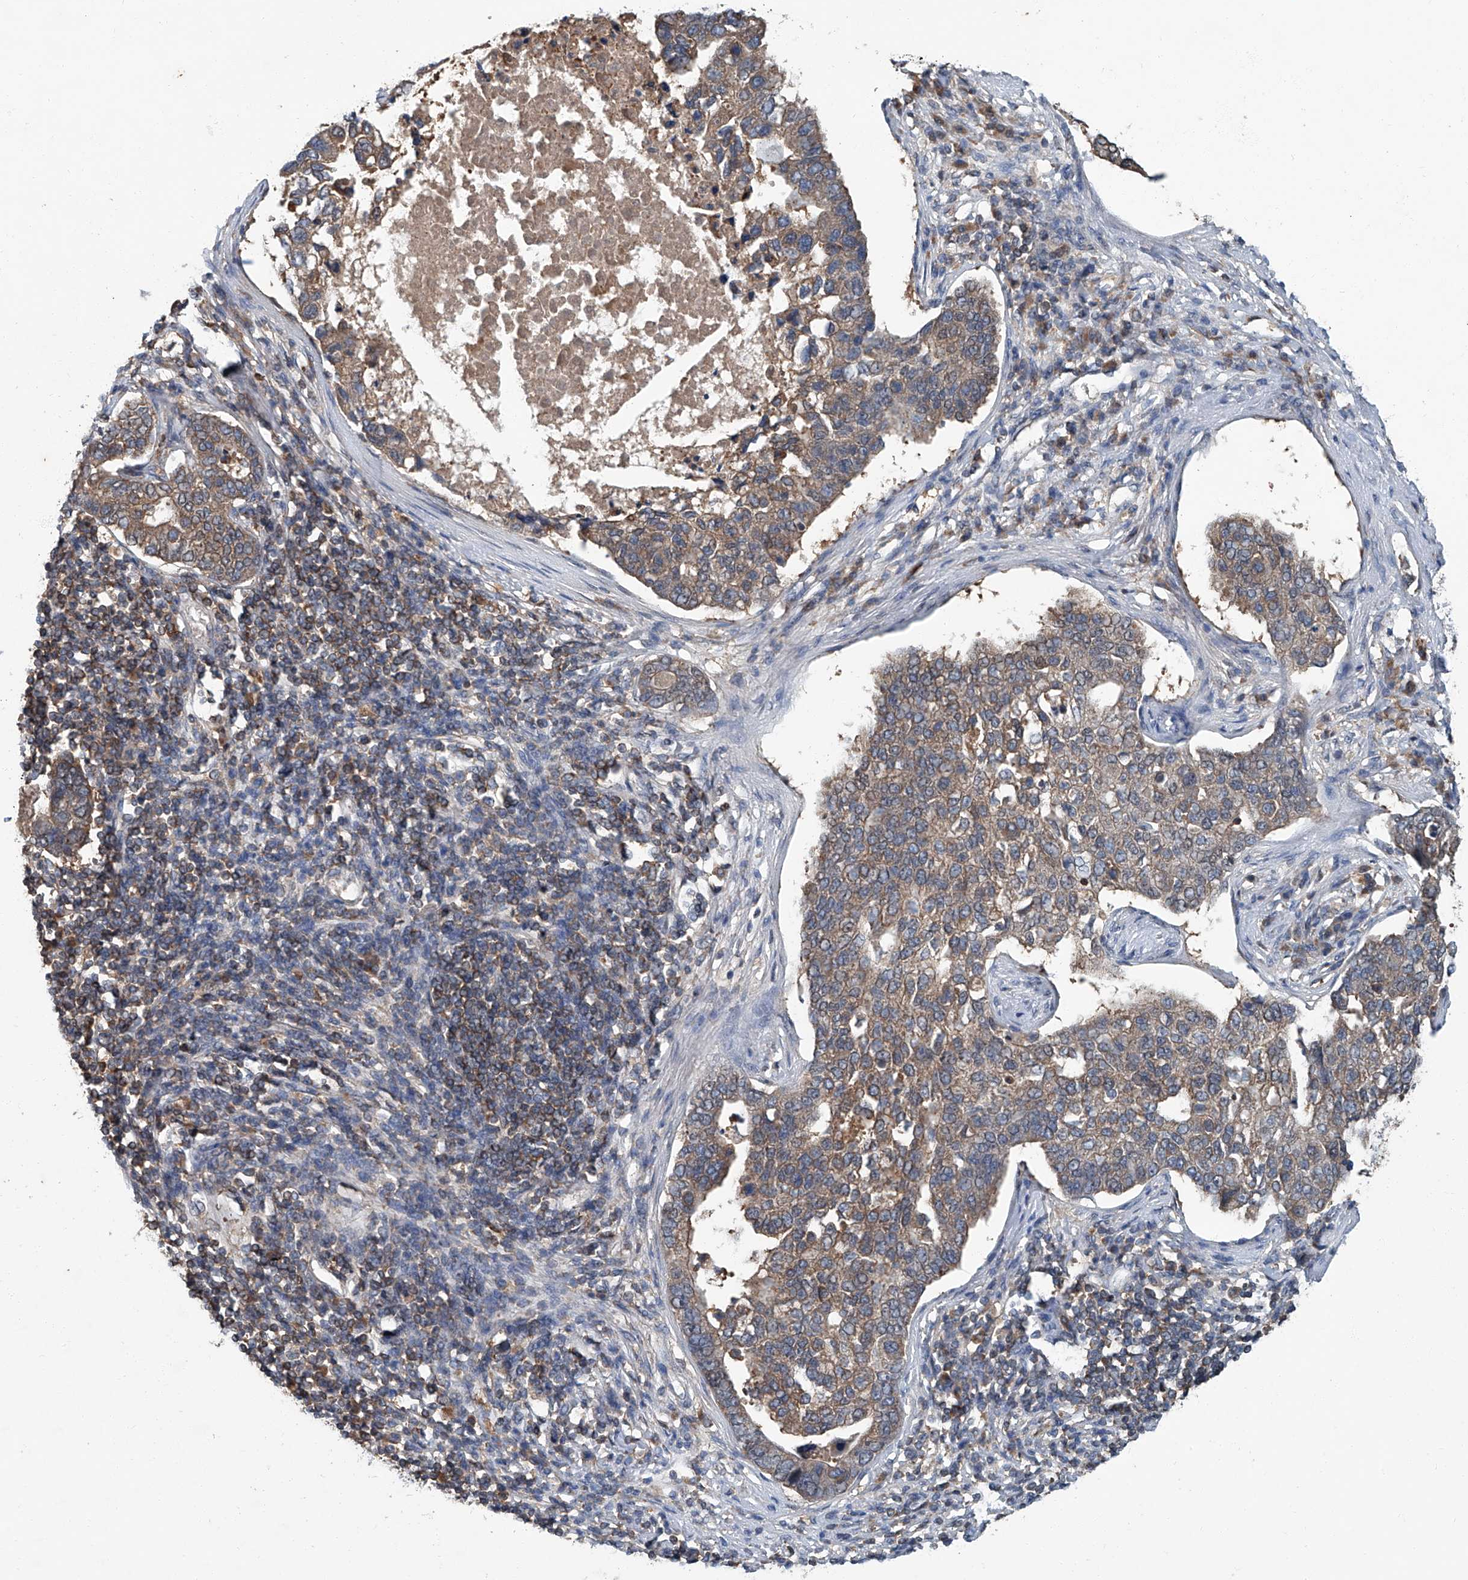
{"staining": {"intensity": "weak", "quantity": ">75%", "location": "cytoplasmic/membranous"}, "tissue": "pancreatic cancer", "cell_type": "Tumor cells", "image_type": "cancer", "snomed": [{"axis": "morphology", "description": "Adenocarcinoma, NOS"}, {"axis": "topography", "description": "Pancreas"}], "caption": "Protein staining of pancreatic cancer (adenocarcinoma) tissue demonstrates weak cytoplasmic/membranous staining in approximately >75% of tumor cells. (Brightfield microscopy of DAB IHC at high magnification).", "gene": "CLK1", "patient": {"sex": "female", "age": 61}}